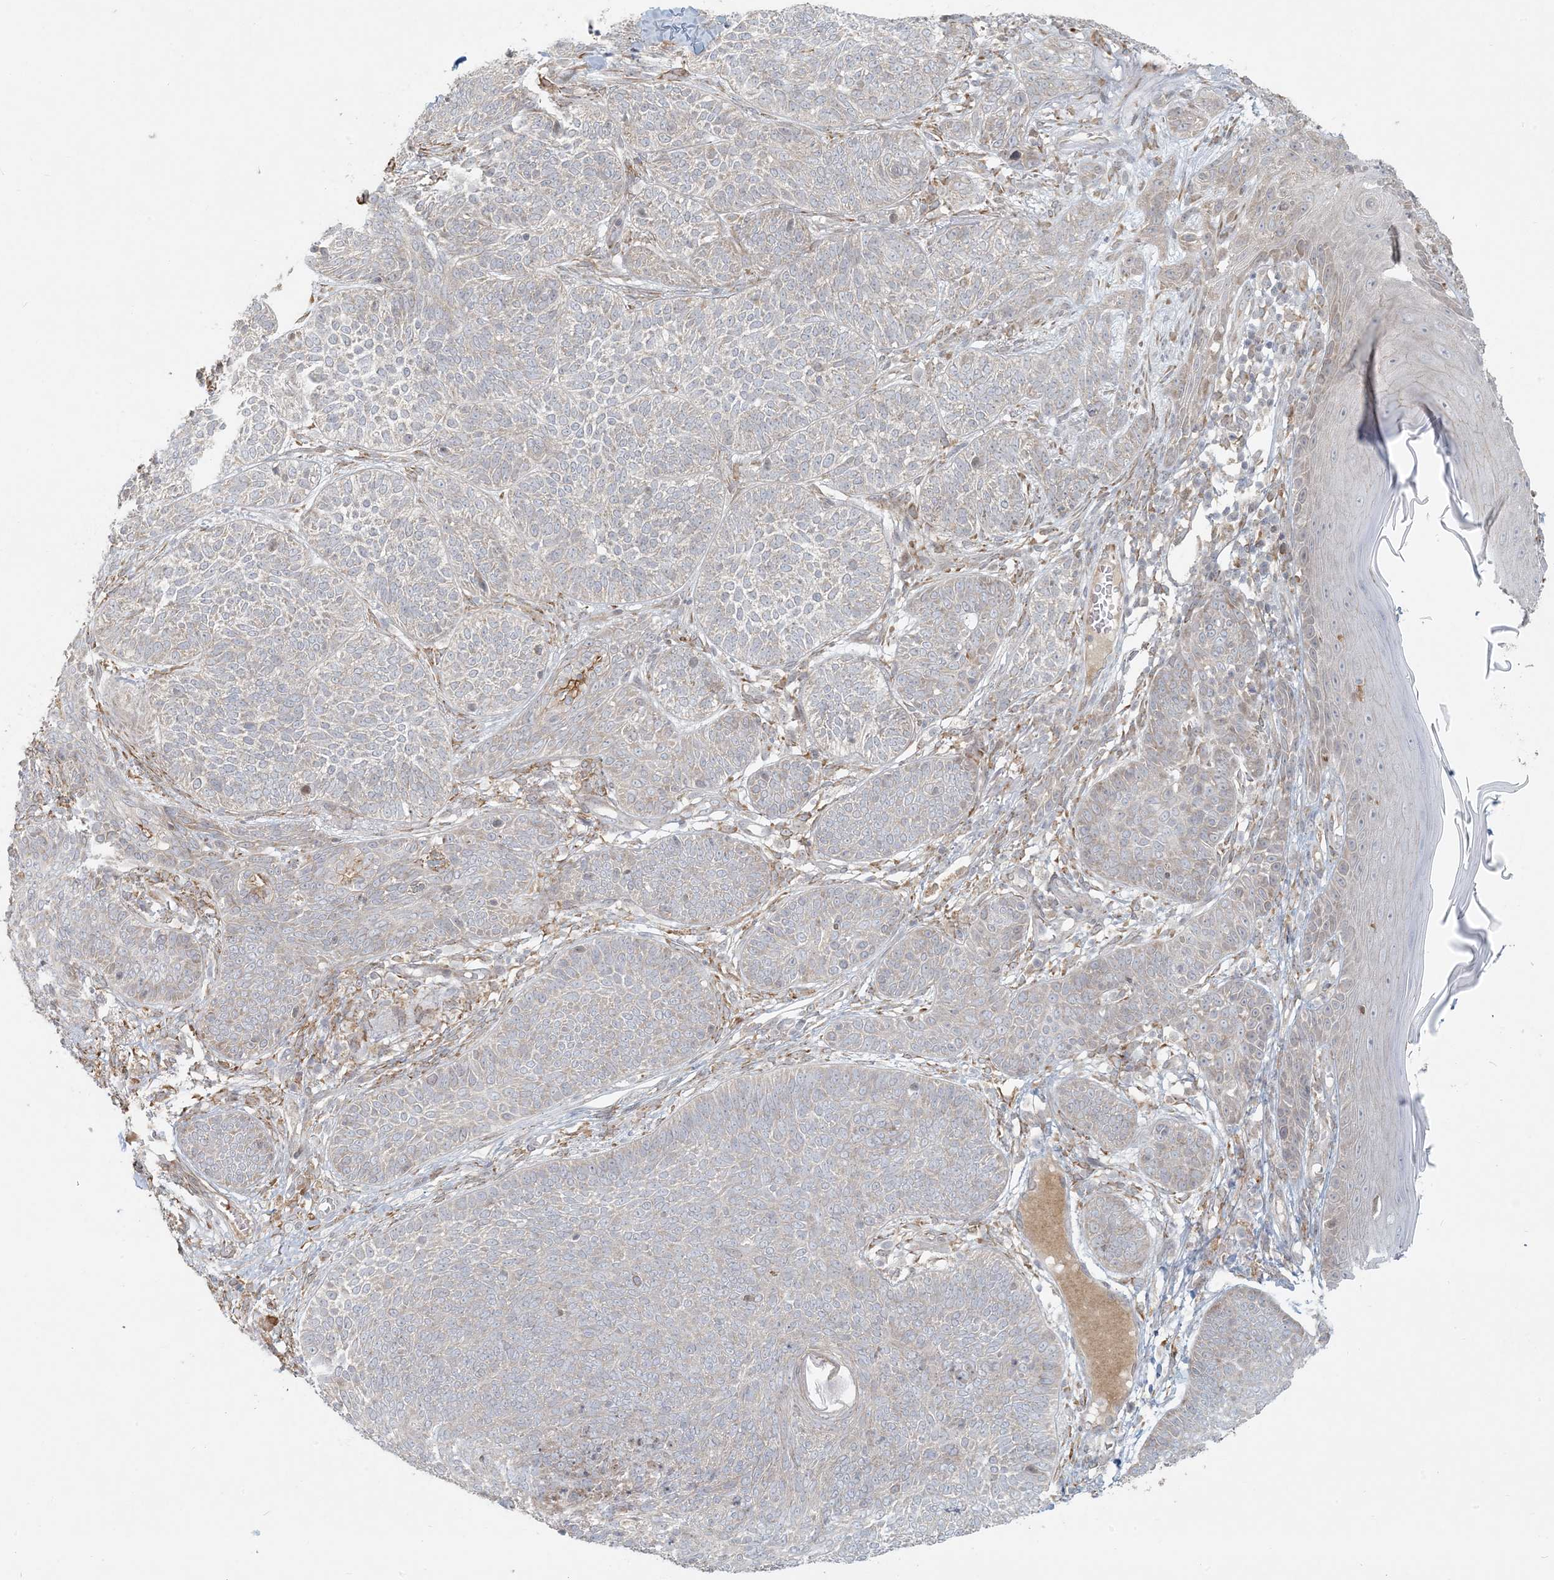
{"staining": {"intensity": "weak", "quantity": "25%-75%", "location": "cytoplasmic/membranous"}, "tissue": "skin cancer", "cell_type": "Tumor cells", "image_type": "cancer", "snomed": [{"axis": "morphology", "description": "Basal cell carcinoma"}, {"axis": "topography", "description": "Skin"}], "caption": "Immunohistochemical staining of human basal cell carcinoma (skin) displays low levels of weak cytoplasmic/membranous expression in approximately 25%-75% of tumor cells. (DAB = brown stain, brightfield microscopy at high magnification).", "gene": "HACL1", "patient": {"sex": "male", "age": 85}}